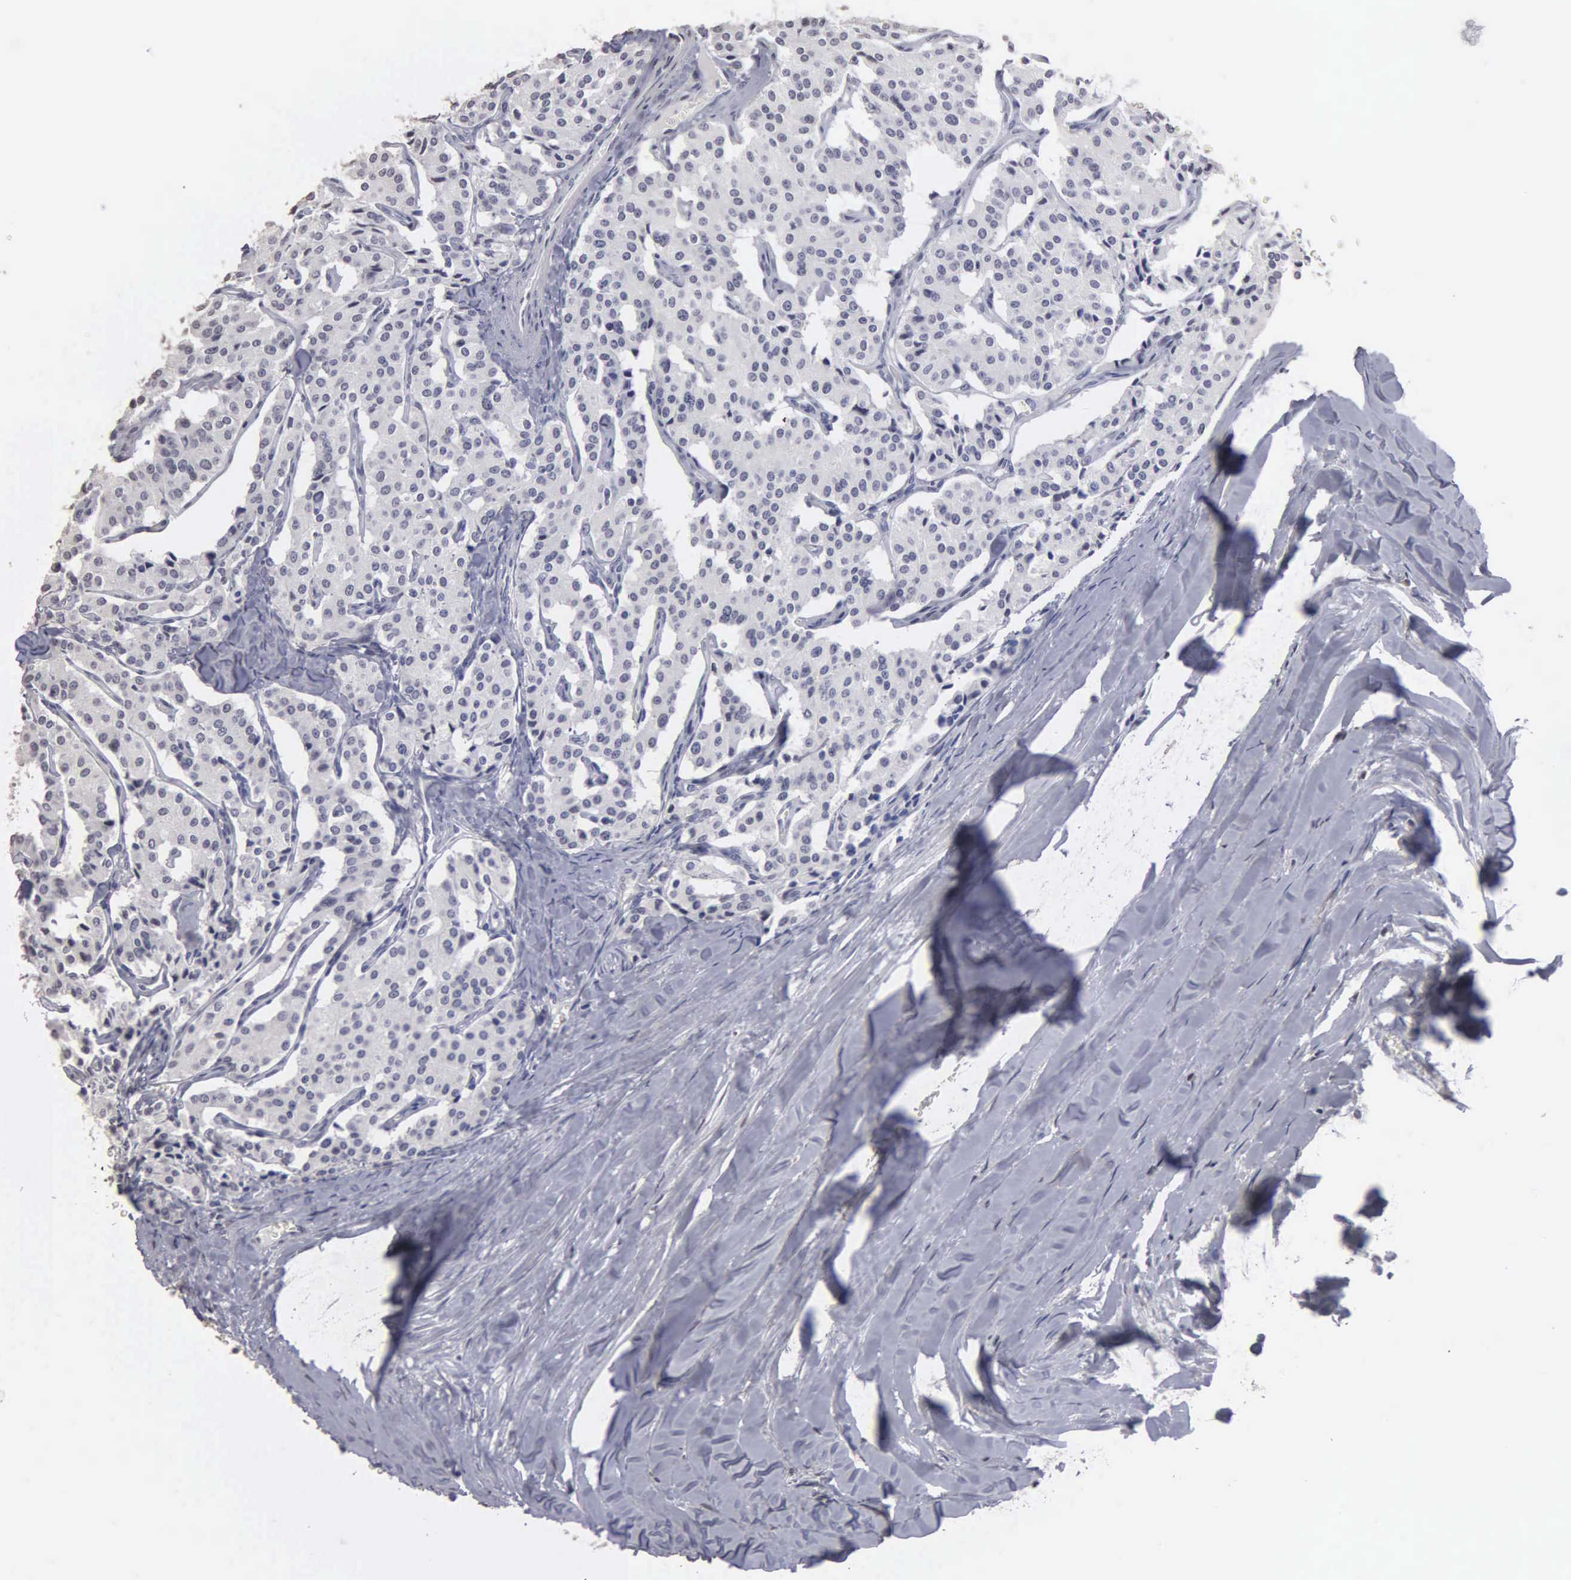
{"staining": {"intensity": "negative", "quantity": "none", "location": "none"}, "tissue": "carcinoid", "cell_type": "Tumor cells", "image_type": "cancer", "snomed": [{"axis": "morphology", "description": "Carcinoid, malignant, NOS"}, {"axis": "topography", "description": "Bronchus"}], "caption": "Immunohistochemical staining of human carcinoid (malignant) reveals no significant staining in tumor cells.", "gene": "UPB1", "patient": {"sex": "male", "age": 55}}